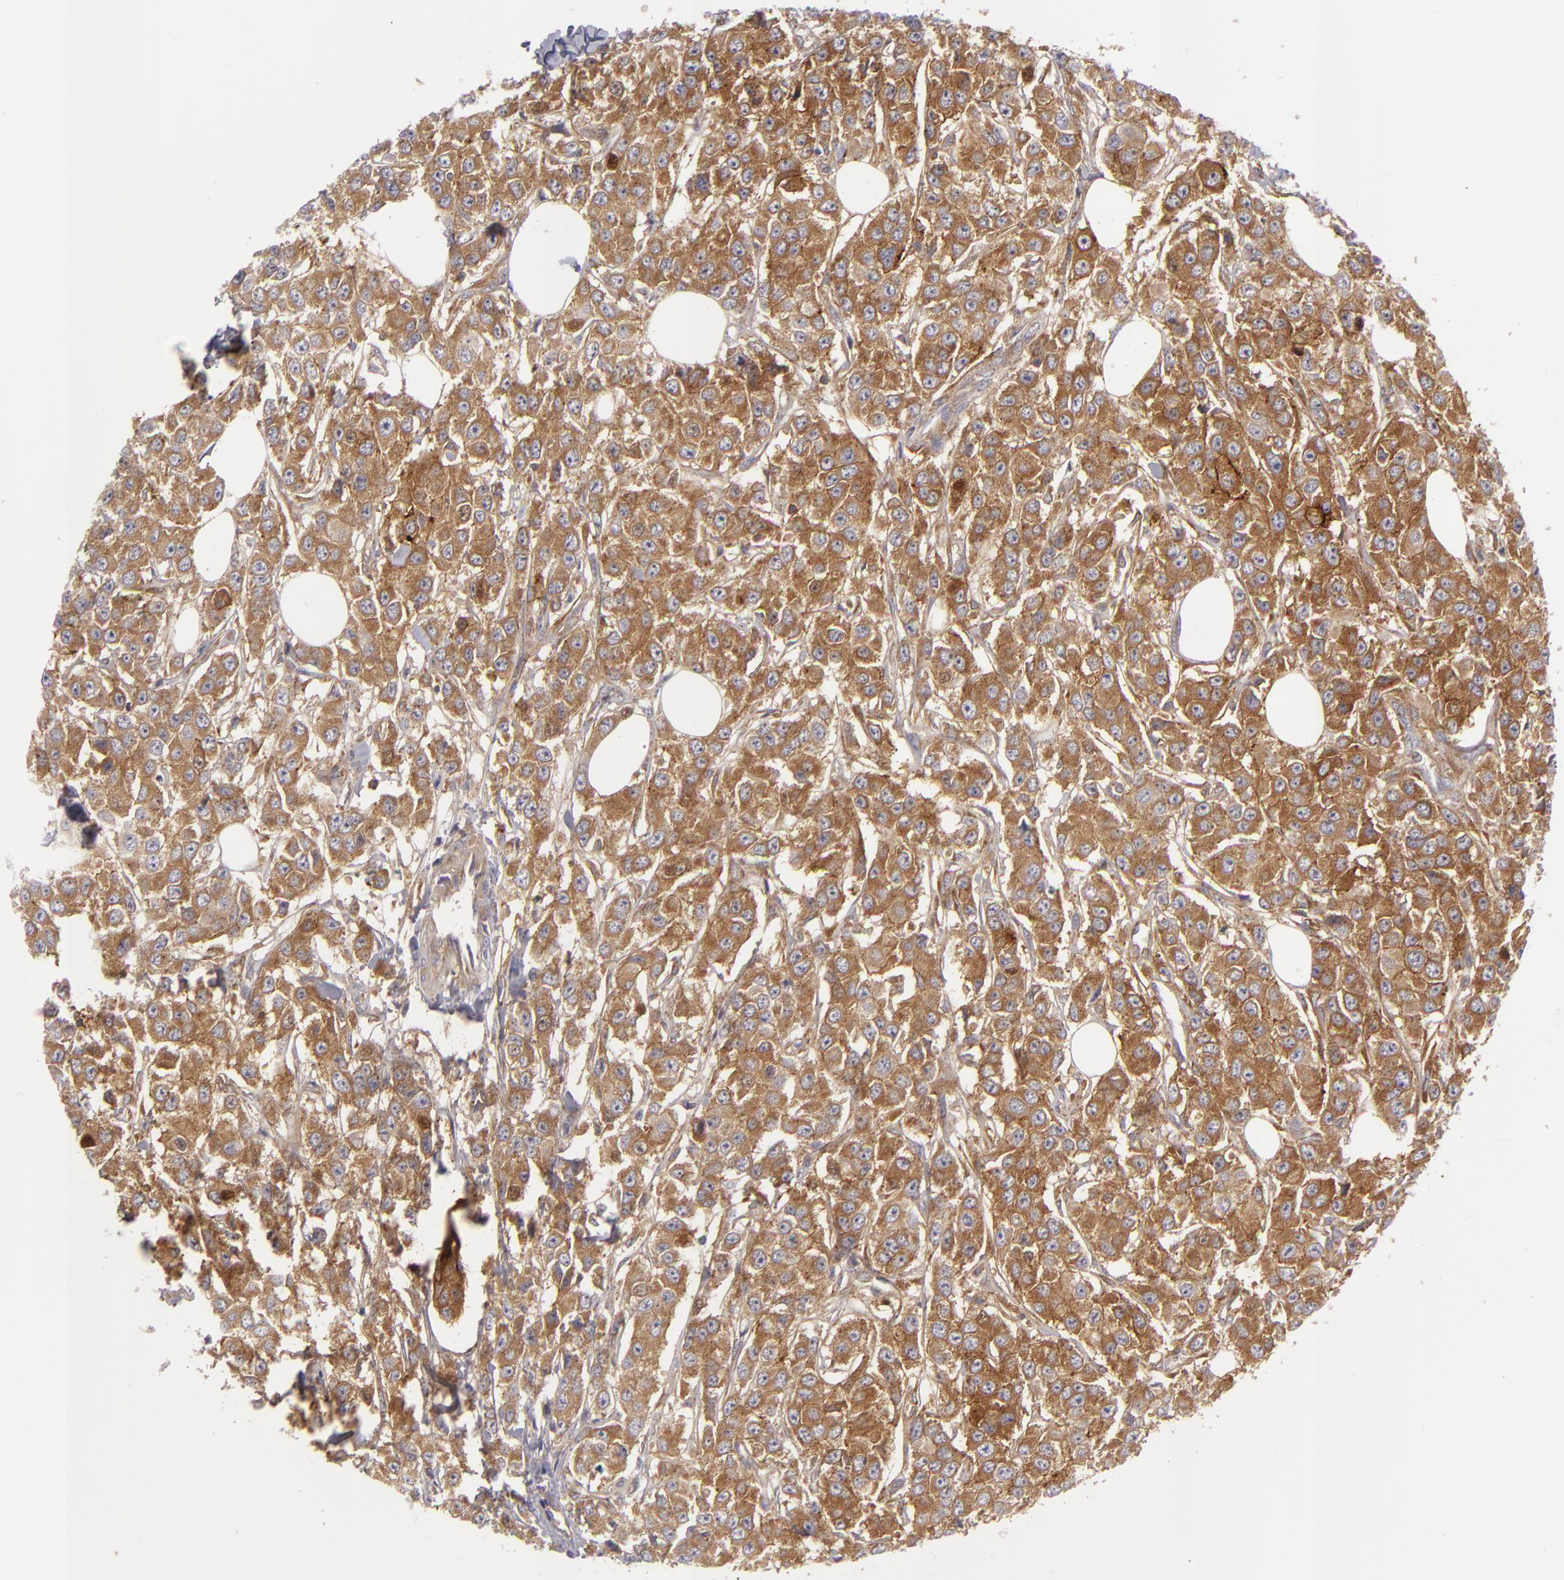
{"staining": {"intensity": "moderate", "quantity": ">75%", "location": "cytoplasmic/membranous"}, "tissue": "breast cancer", "cell_type": "Tumor cells", "image_type": "cancer", "snomed": [{"axis": "morphology", "description": "Duct carcinoma"}, {"axis": "topography", "description": "Breast"}], "caption": "Human breast invasive ductal carcinoma stained with a brown dye displays moderate cytoplasmic/membranous positive positivity in about >75% of tumor cells.", "gene": "ALCAM", "patient": {"sex": "female", "age": 58}}